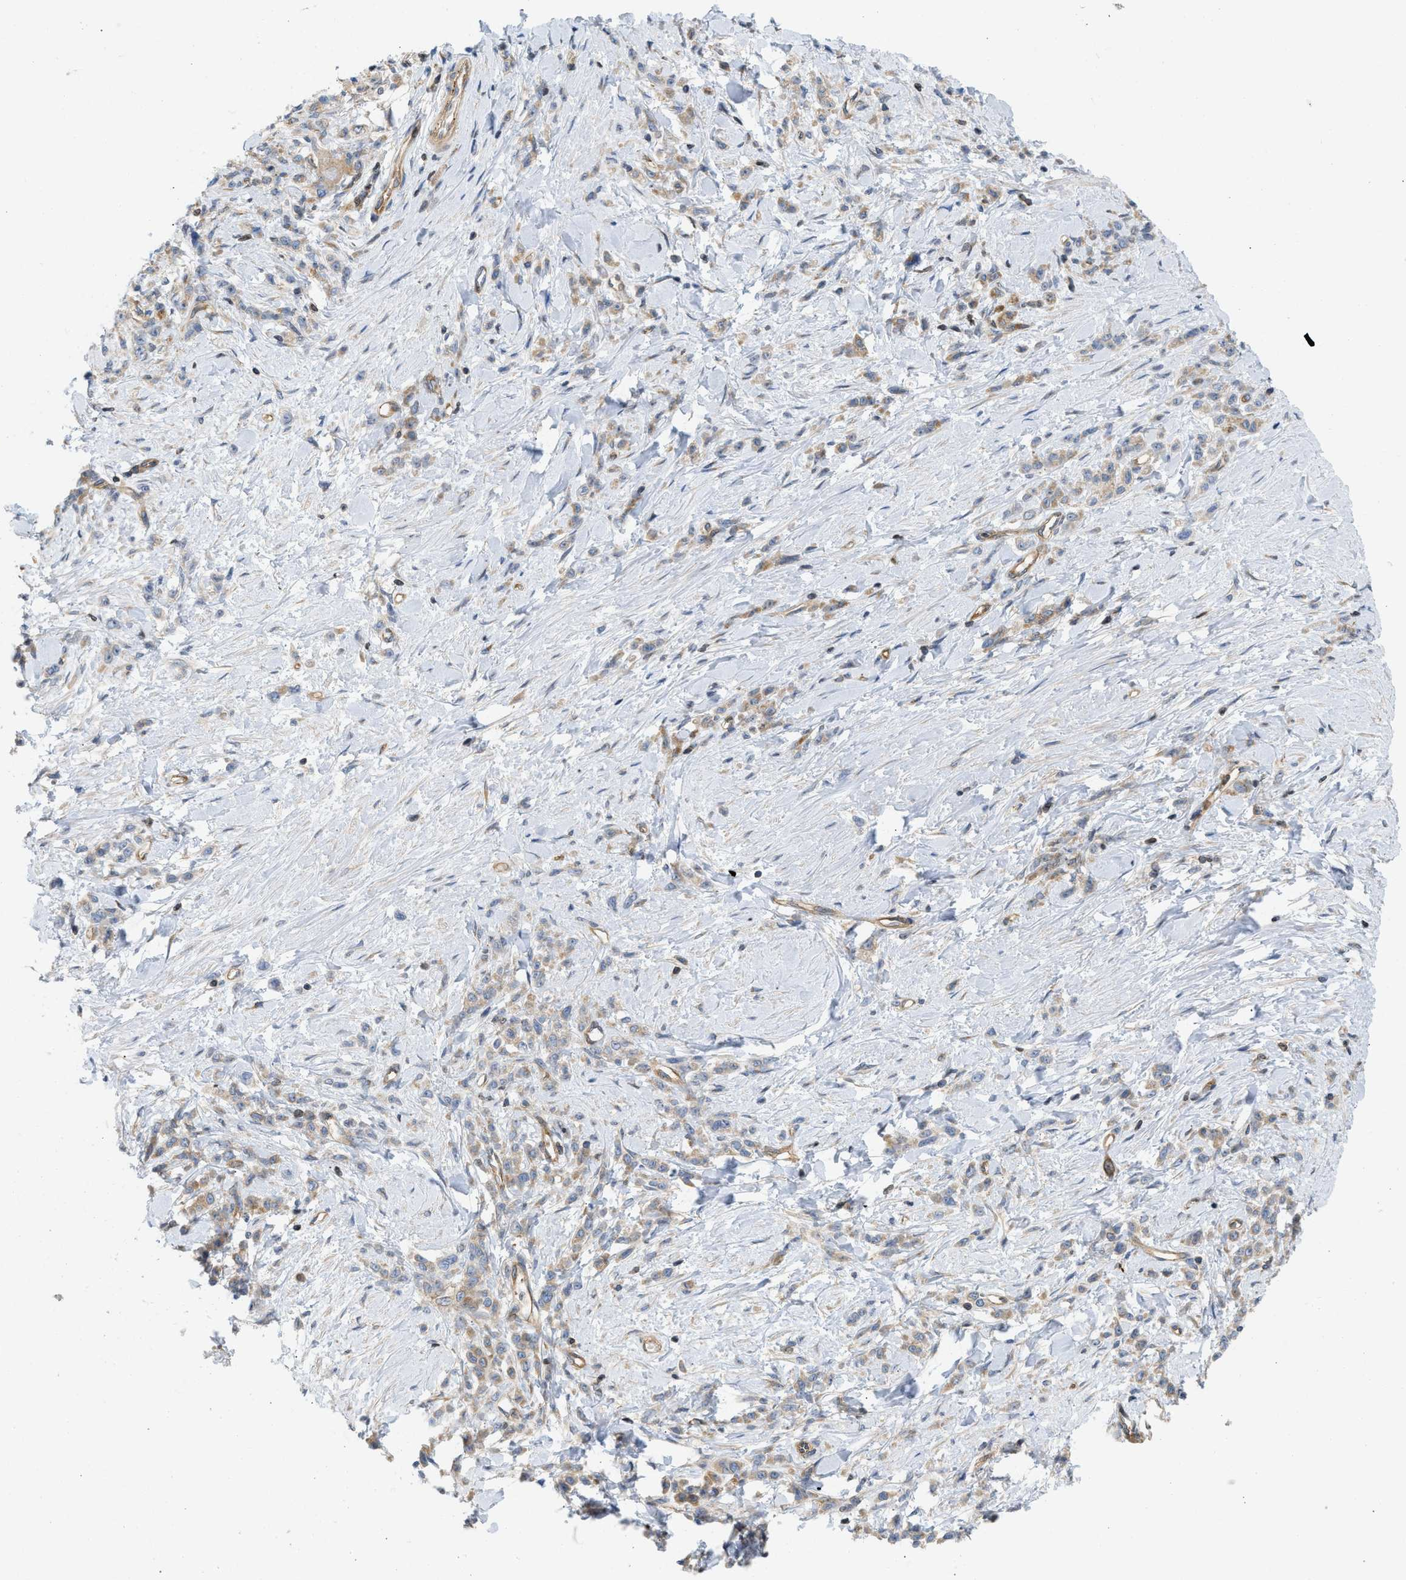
{"staining": {"intensity": "weak", "quantity": "25%-75%", "location": "cytoplasmic/membranous"}, "tissue": "stomach cancer", "cell_type": "Tumor cells", "image_type": "cancer", "snomed": [{"axis": "morphology", "description": "Normal tissue, NOS"}, {"axis": "morphology", "description": "Adenocarcinoma, NOS"}, {"axis": "topography", "description": "Stomach"}], "caption": "A photomicrograph of stomach cancer stained for a protein demonstrates weak cytoplasmic/membranous brown staining in tumor cells. (brown staining indicates protein expression, while blue staining denotes nuclei).", "gene": "STRN", "patient": {"sex": "male", "age": 82}}